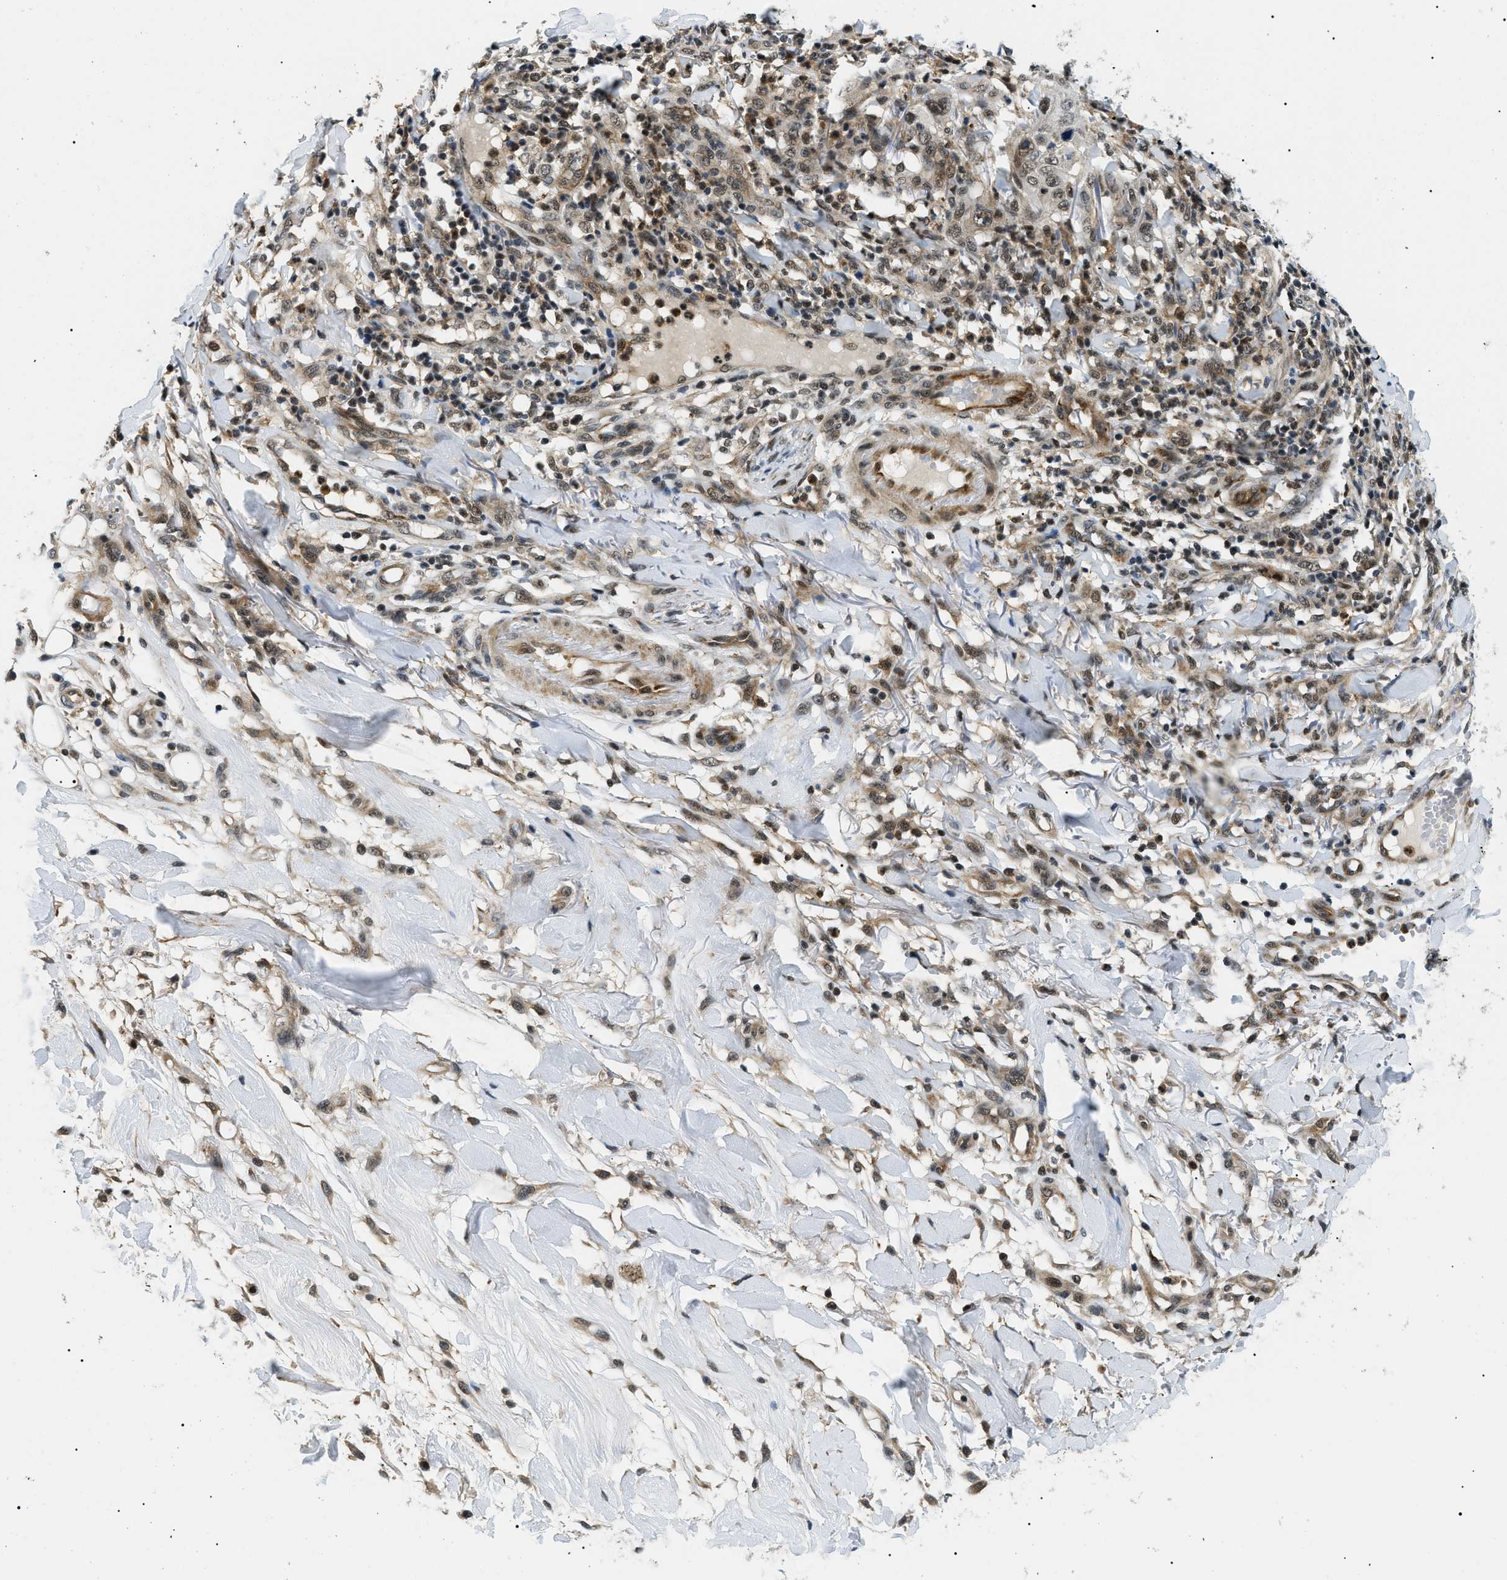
{"staining": {"intensity": "moderate", "quantity": ">75%", "location": "nuclear"}, "tissue": "skin cancer", "cell_type": "Tumor cells", "image_type": "cancer", "snomed": [{"axis": "morphology", "description": "Squamous cell carcinoma, NOS"}, {"axis": "topography", "description": "Skin"}], "caption": "Moderate nuclear staining is appreciated in approximately >75% of tumor cells in skin cancer (squamous cell carcinoma).", "gene": "RBM15", "patient": {"sex": "female", "age": 80}}